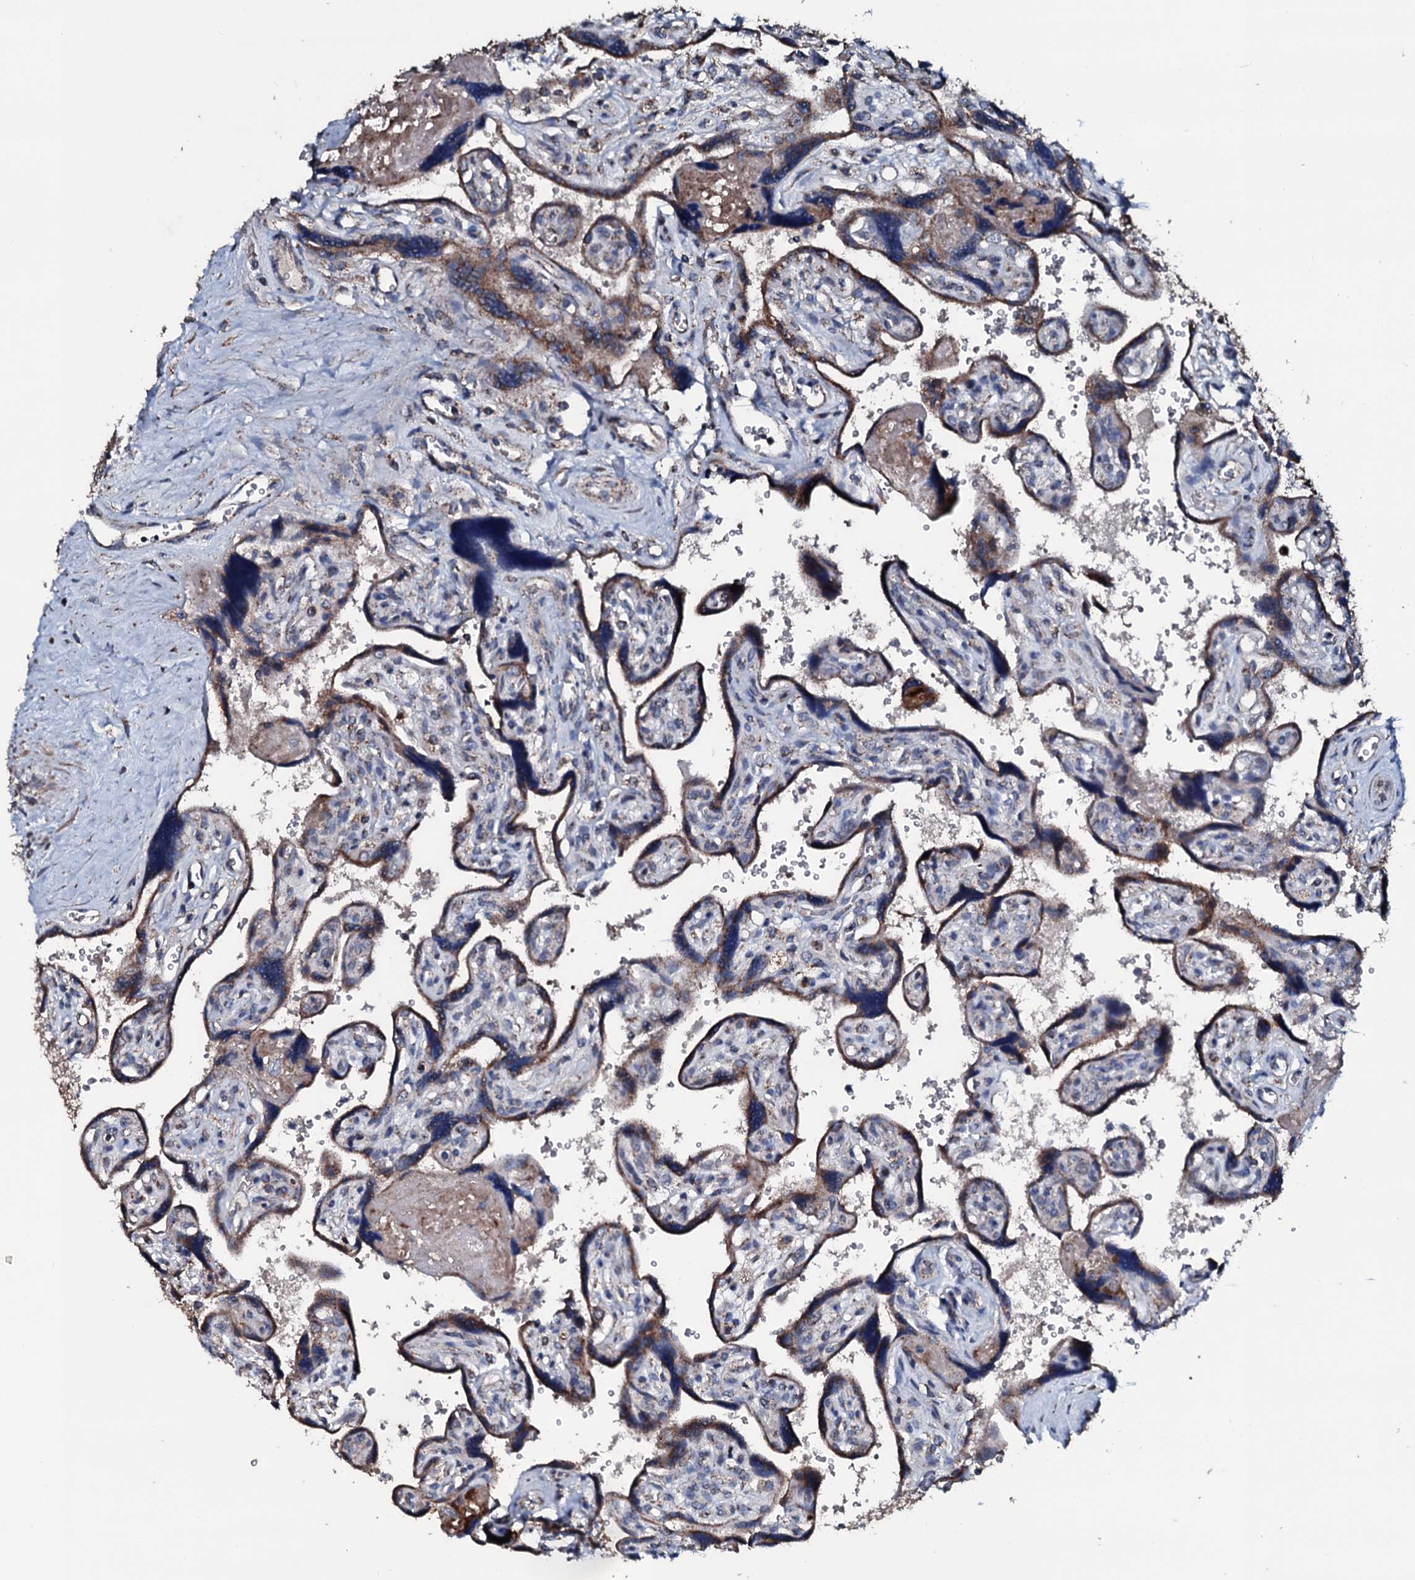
{"staining": {"intensity": "strong", "quantity": ">75%", "location": "cytoplasmic/membranous"}, "tissue": "placenta", "cell_type": "Trophoblastic cells", "image_type": "normal", "snomed": [{"axis": "morphology", "description": "Normal tissue, NOS"}, {"axis": "topography", "description": "Placenta"}], "caption": "IHC (DAB (3,3'-diaminobenzidine)) staining of normal placenta reveals strong cytoplasmic/membranous protein staining in about >75% of trophoblastic cells.", "gene": "DYNC2I2", "patient": {"sex": "female", "age": 39}}